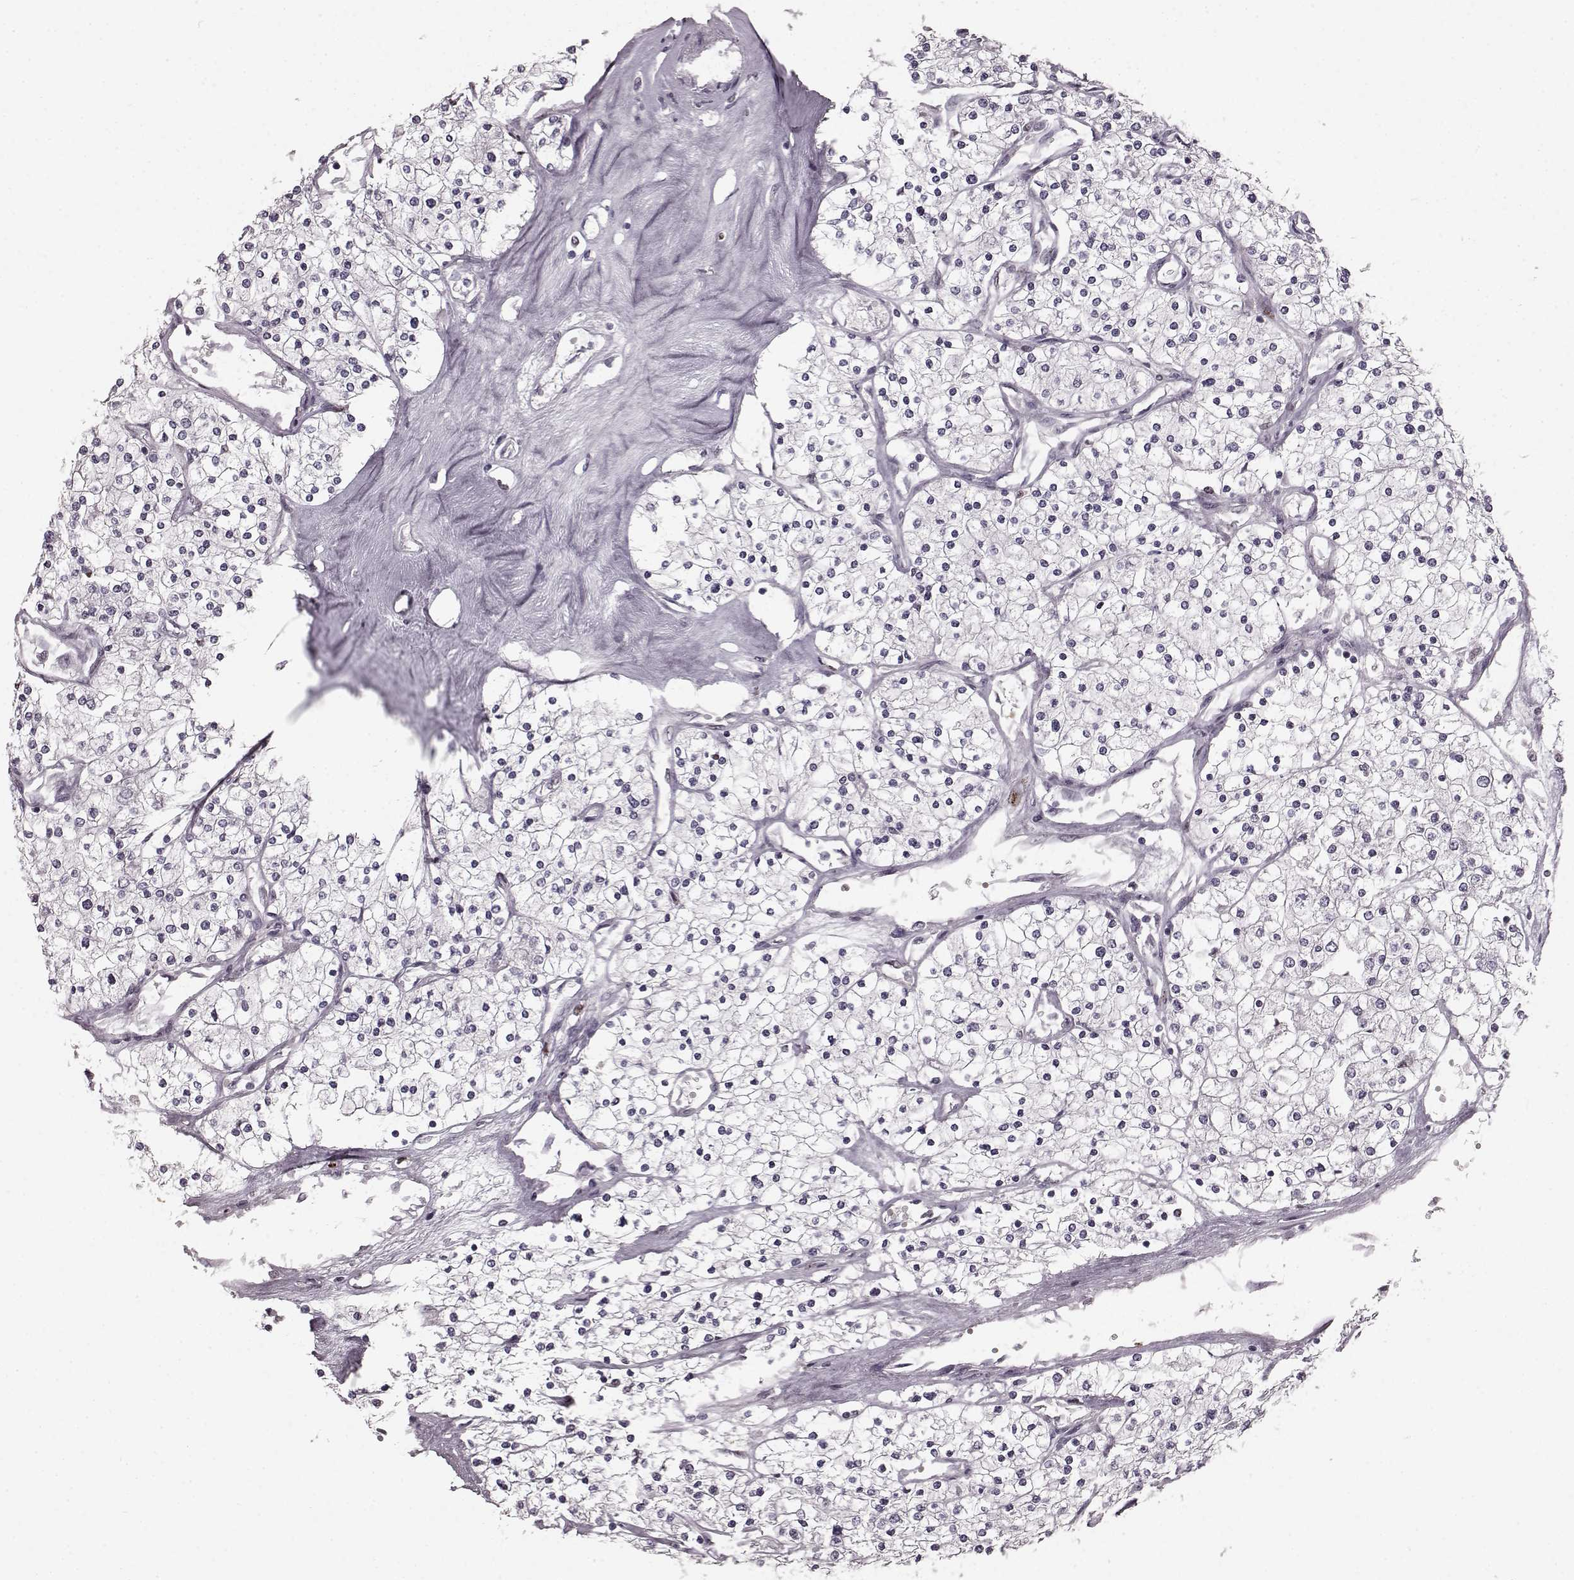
{"staining": {"intensity": "negative", "quantity": "none", "location": "none"}, "tissue": "renal cancer", "cell_type": "Tumor cells", "image_type": "cancer", "snomed": [{"axis": "morphology", "description": "Adenocarcinoma, NOS"}, {"axis": "topography", "description": "Kidney"}], "caption": "Renal cancer (adenocarcinoma) stained for a protein using IHC displays no staining tumor cells.", "gene": "CHIT1", "patient": {"sex": "male", "age": 80}}